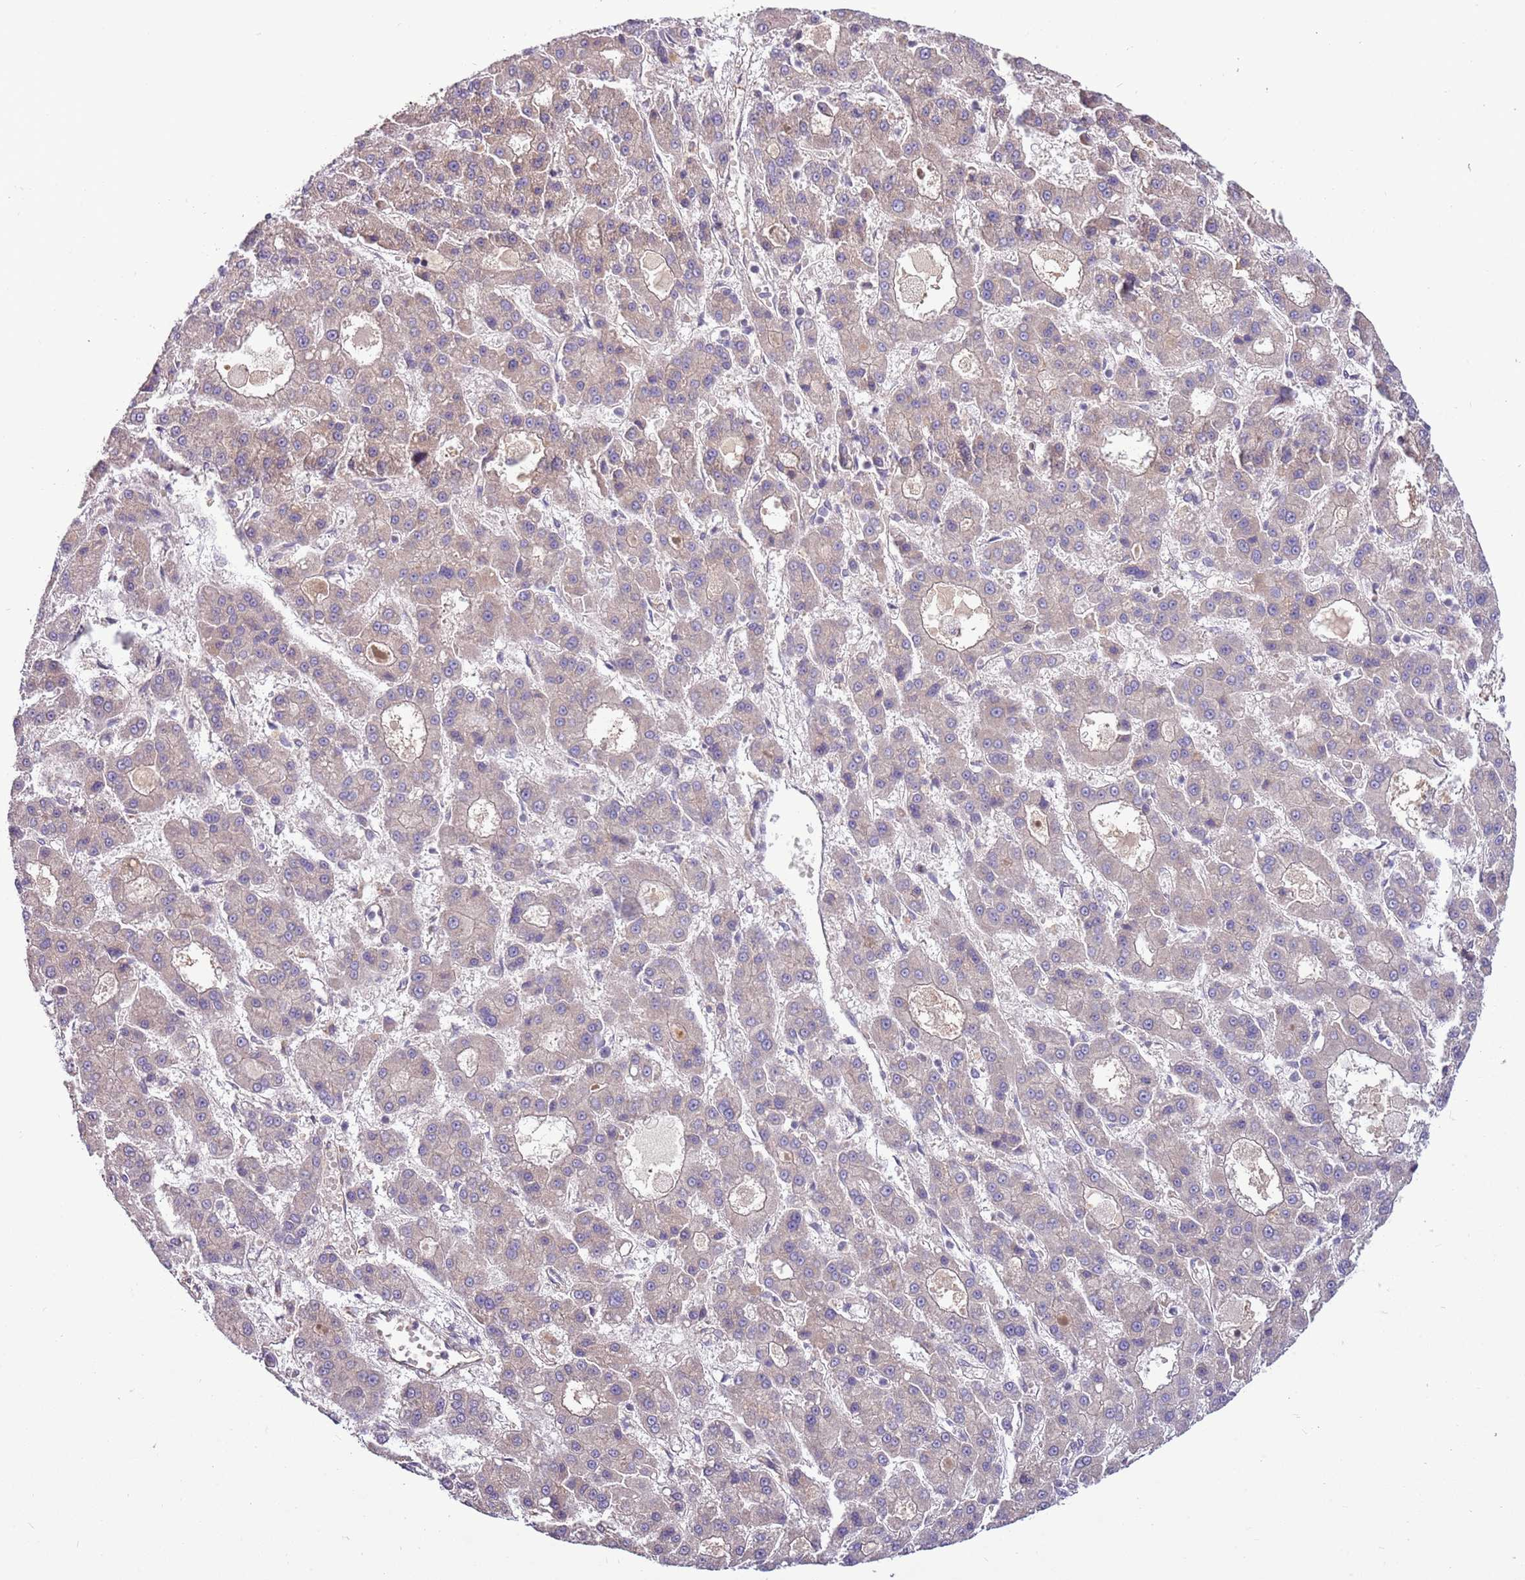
{"staining": {"intensity": "weak", "quantity": "<25%", "location": "cytoplasmic/membranous"}, "tissue": "liver cancer", "cell_type": "Tumor cells", "image_type": "cancer", "snomed": [{"axis": "morphology", "description": "Carcinoma, Hepatocellular, NOS"}, {"axis": "topography", "description": "Liver"}], "caption": "Immunohistochemical staining of liver cancer demonstrates no significant staining in tumor cells.", "gene": "GNL1", "patient": {"sex": "male", "age": 70}}